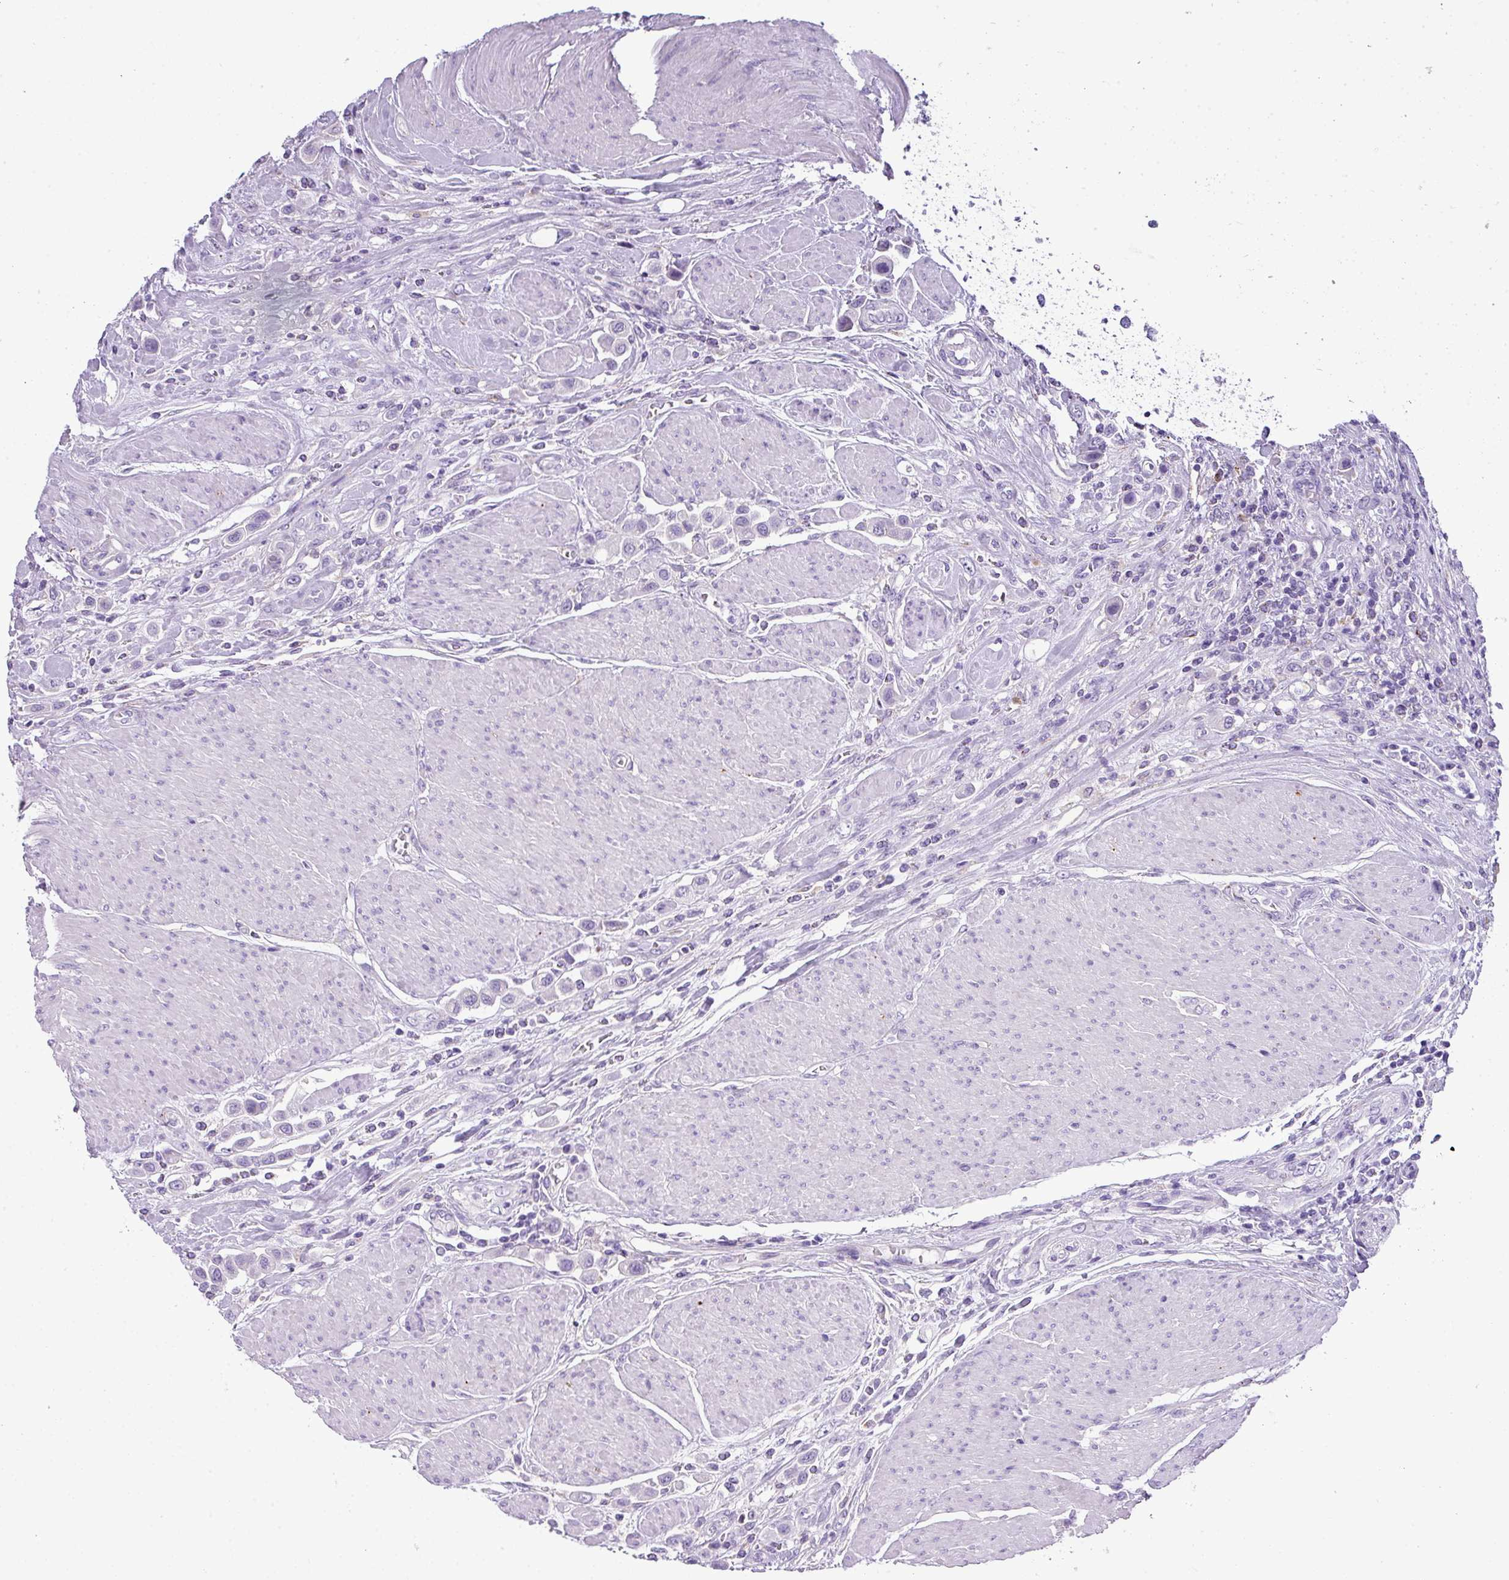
{"staining": {"intensity": "negative", "quantity": "none", "location": "none"}, "tissue": "urothelial cancer", "cell_type": "Tumor cells", "image_type": "cancer", "snomed": [{"axis": "morphology", "description": "Urothelial carcinoma, High grade"}, {"axis": "topography", "description": "Urinary bladder"}], "caption": "IHC photomicrograph of human urothelial carcinoma (high-grade) stained for a protein (brown), which shows no staining in tumor cells.", "gene": "ZNF568", "patient": {"sex": "male", "age": 50}}